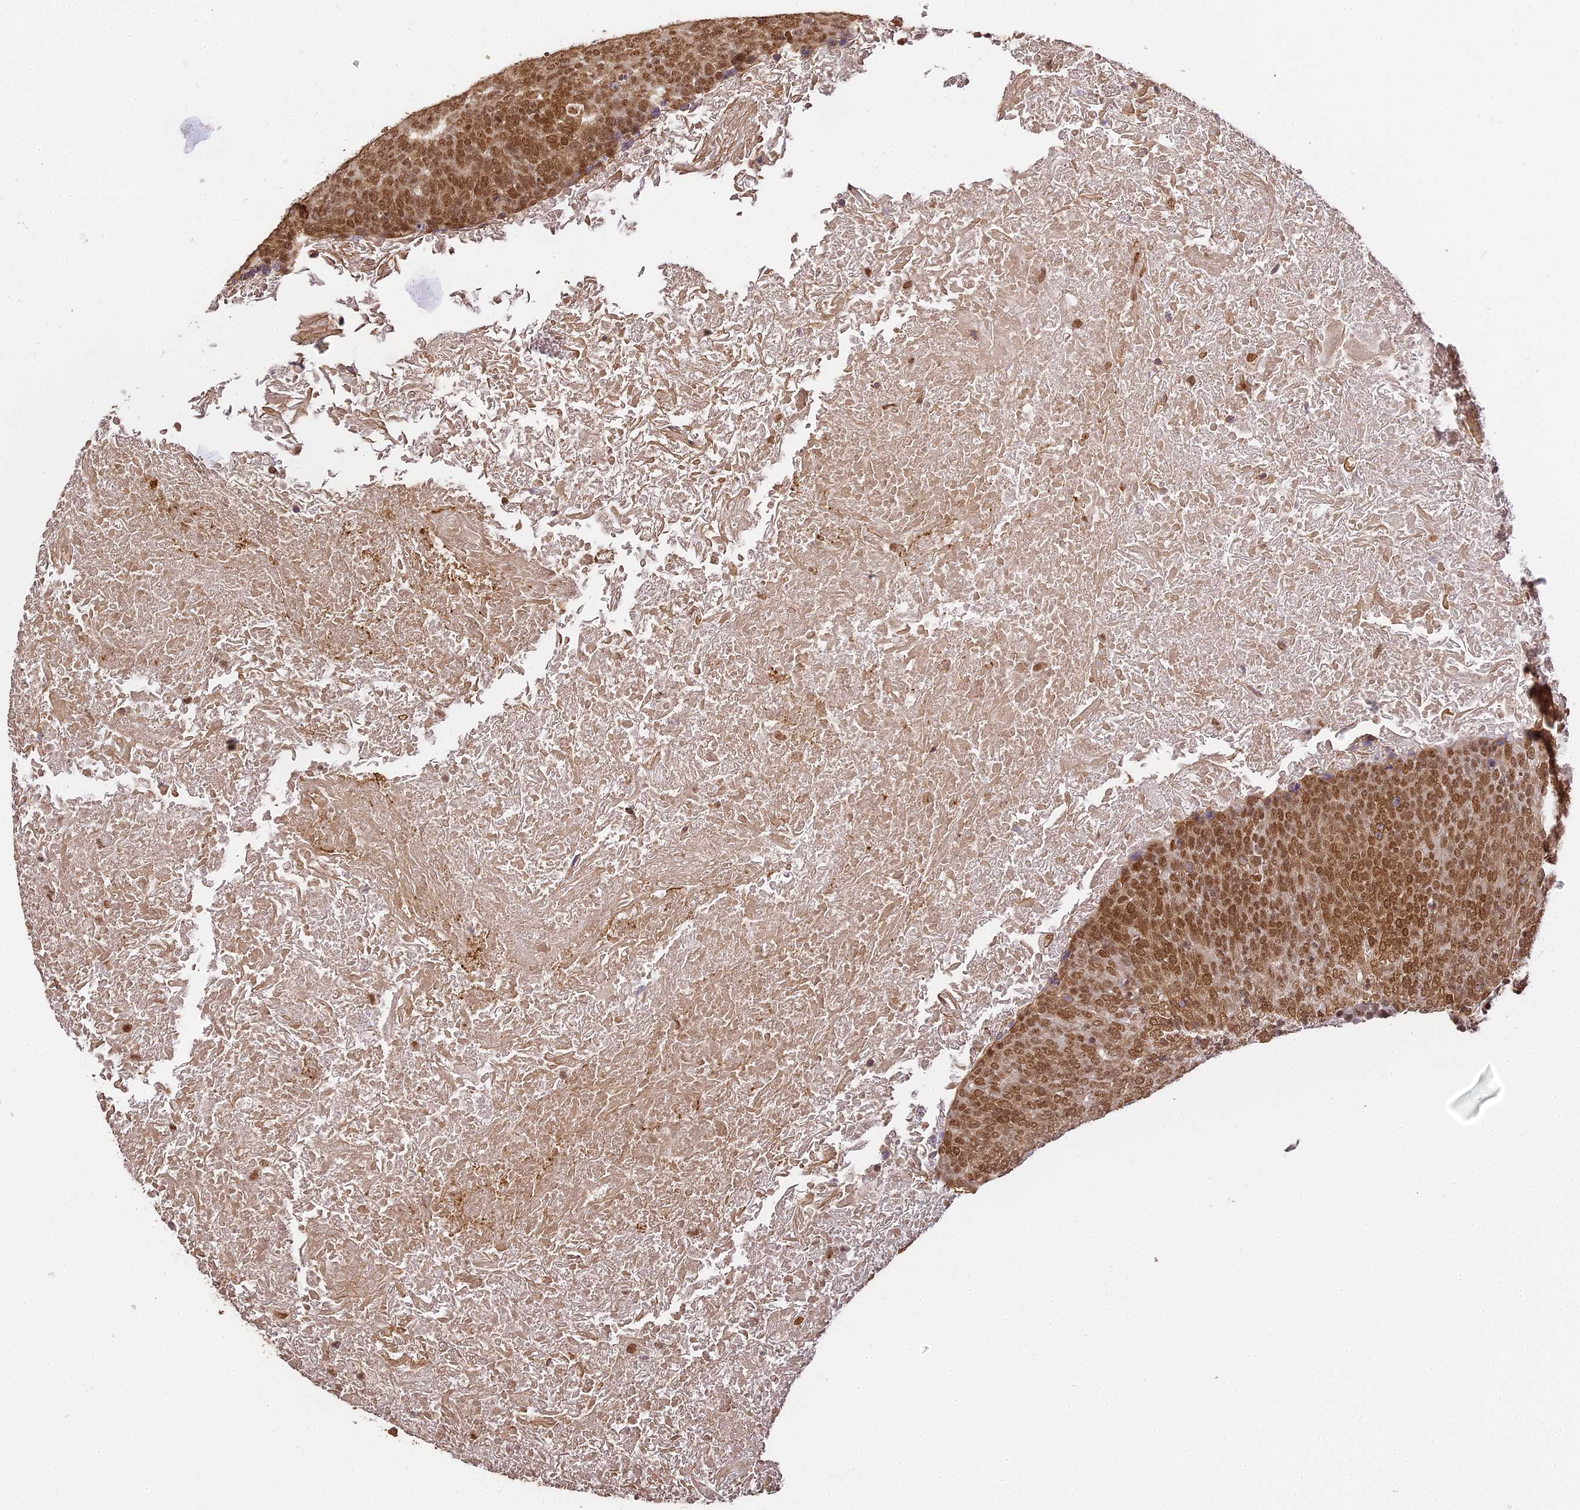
{"staining": {"intensity": "moderate", "quantity": ">75%", "location": "nuclear"}, "tissue": "head and neck cancer", "cell_type": "Tumor cells", "image_type": "cancer", "snomed": [{"axis": "morphology", "description": "Squamous cell carcinoma, NOS"}, {"axis": "morphology", "description": "Squamous cell carcinoma, metastatic, NOS"}, {"axis": "topography", "description": "Lymph node"}, {"axis": "topography", "description": "Head-Neck"}], "caption": "Moderate nuclear staining is seen in about >75% of tumor cells in head and neck squamous cell carcinoma.", "gene": "HNRNPA1", "patient": {"sex": "male", "age": 62}}